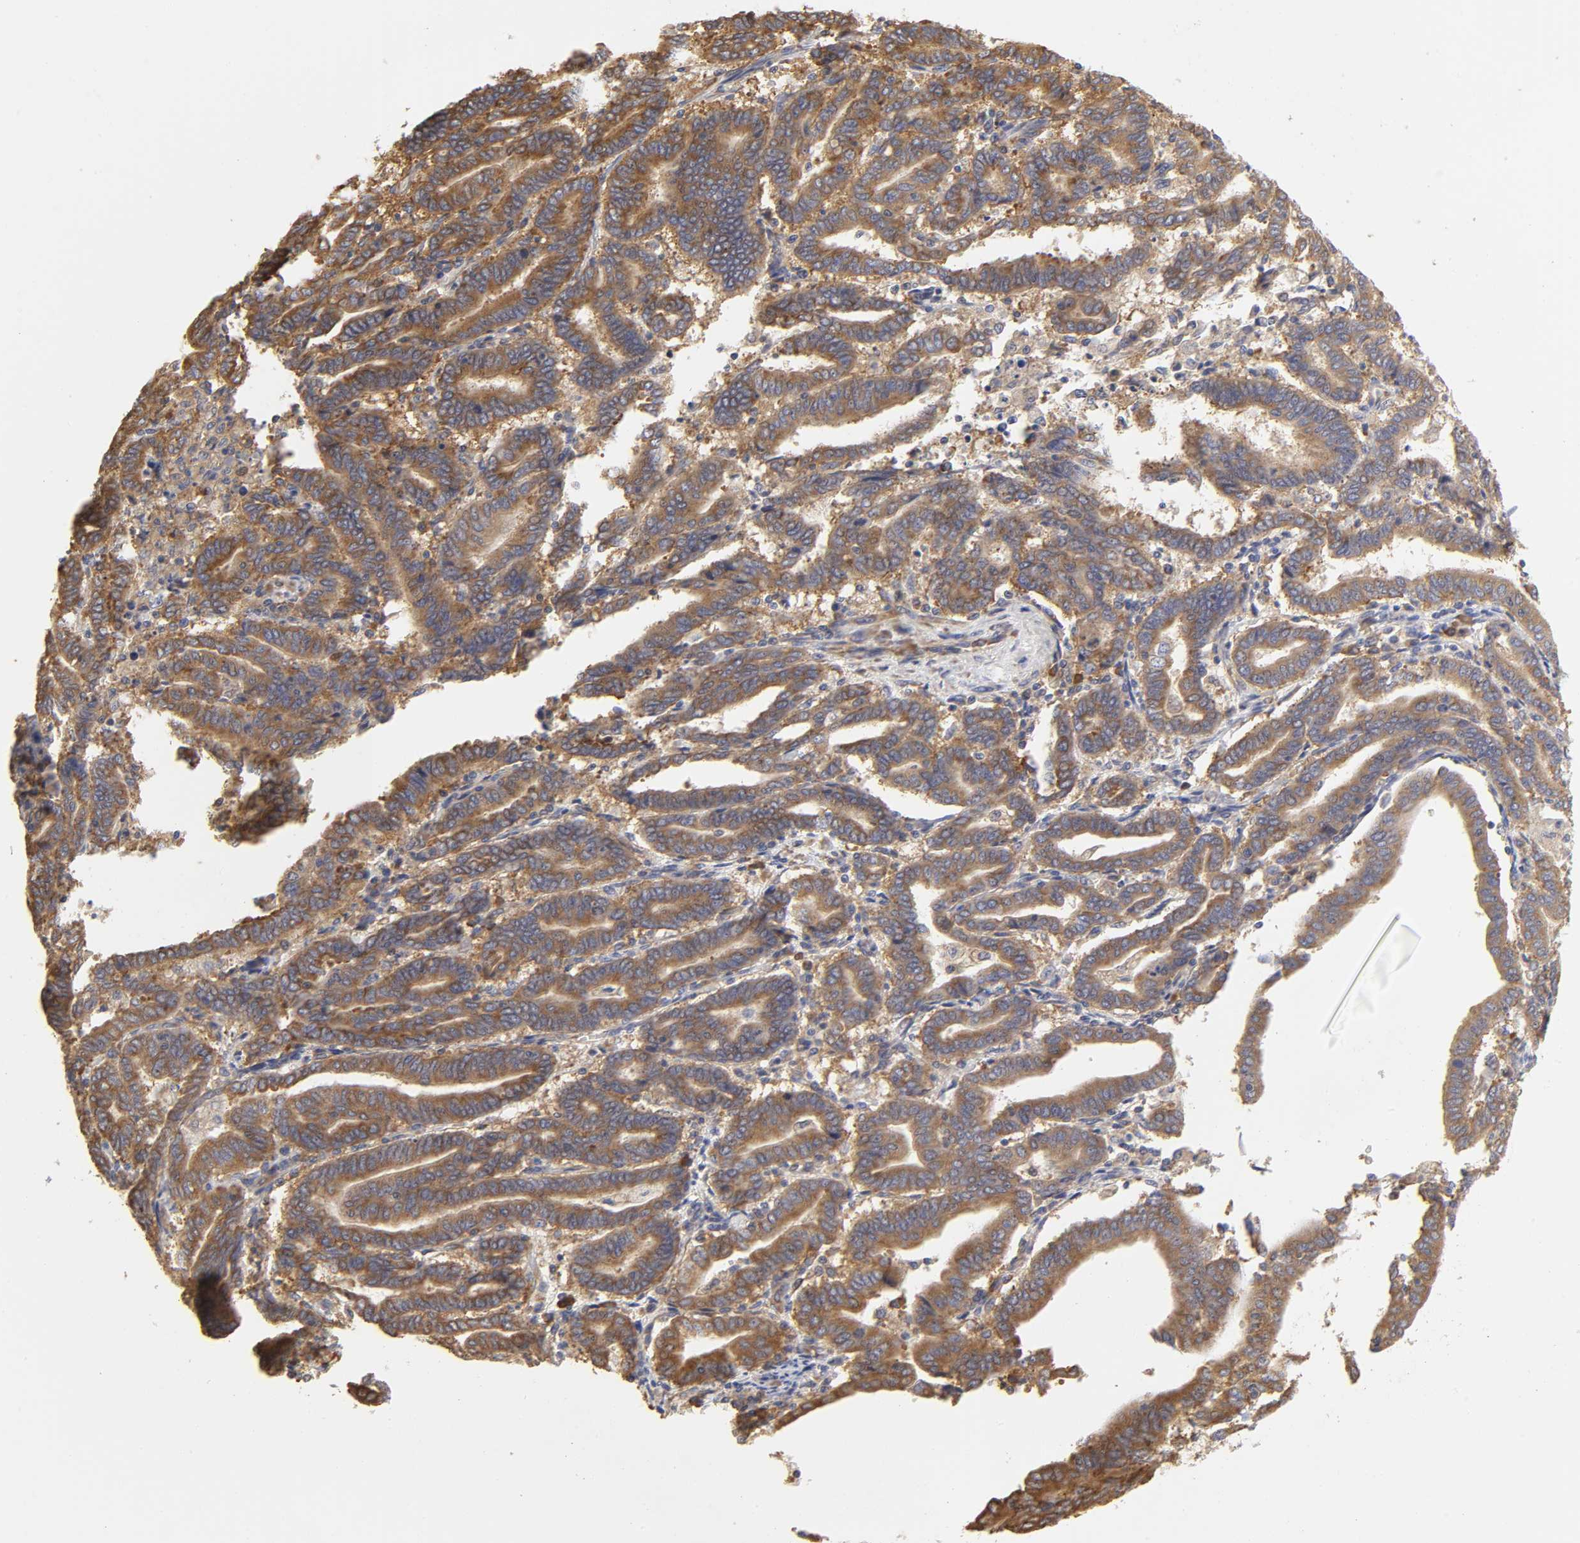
{"staining": {"intensity": "strong", "quantity": ">75%", "location": "cytoplasmic/membranous"}, "tissue": "endometrial cancer", "cell_type": "Tumor cells", "image_type": "cancer", "snomed": [{"axis": "morphology", "description": "Adenocarcinoma, NOS"}, {"axis": "topography", "description": "Uterus"}], "caption": "The image shows a brown stain indicating the presence of a protein in the cytoplasmic/membranous of tumor cells in adenocarcinoma (endometrial). (DAB IHC with brightfield microscopy, high magnification).", "gene": "RPL14", "patient": {"sex": "female", "age": 83}}